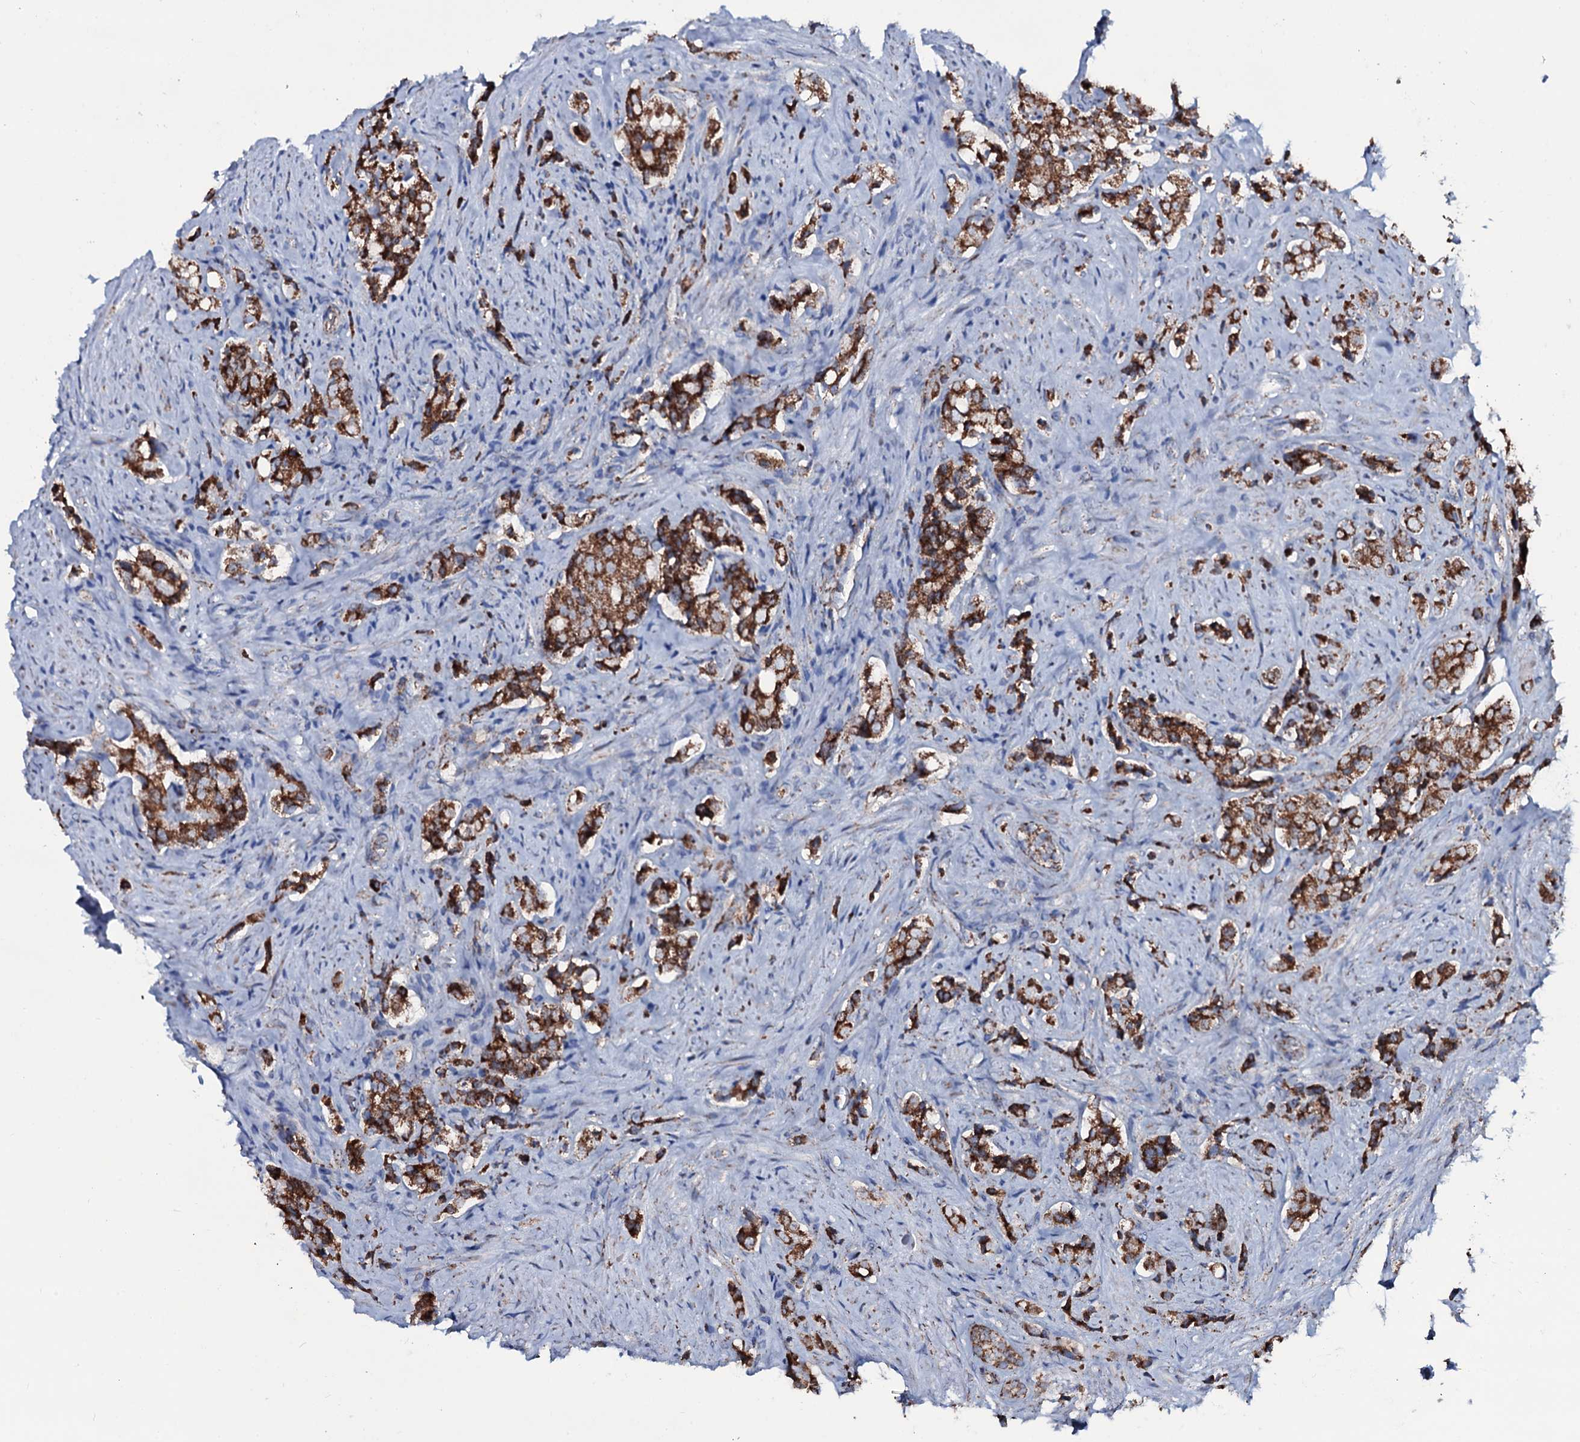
{"staining": {"intensity": "strong", "quantity": ">75%", "location": "cytoplasmic/membranous"}, "tissue": "prostate cancer", "cell_type": "Tumor cells", "image_type": "cancer", "snomed": [{"axis": "morphology", "description": "Adenocarcinoma, High grade"}, {"axis": "topography", "description": "Prostate"}], "caption": "Prostate cancer (high-grade adenocarcinoma) stained with a brown dye shows strong cytoplasmic/membranous positive positivity in about >75% of tumor cells.", "gene": "MRPS35", "patient": {"sex": "male", "age": 65}}